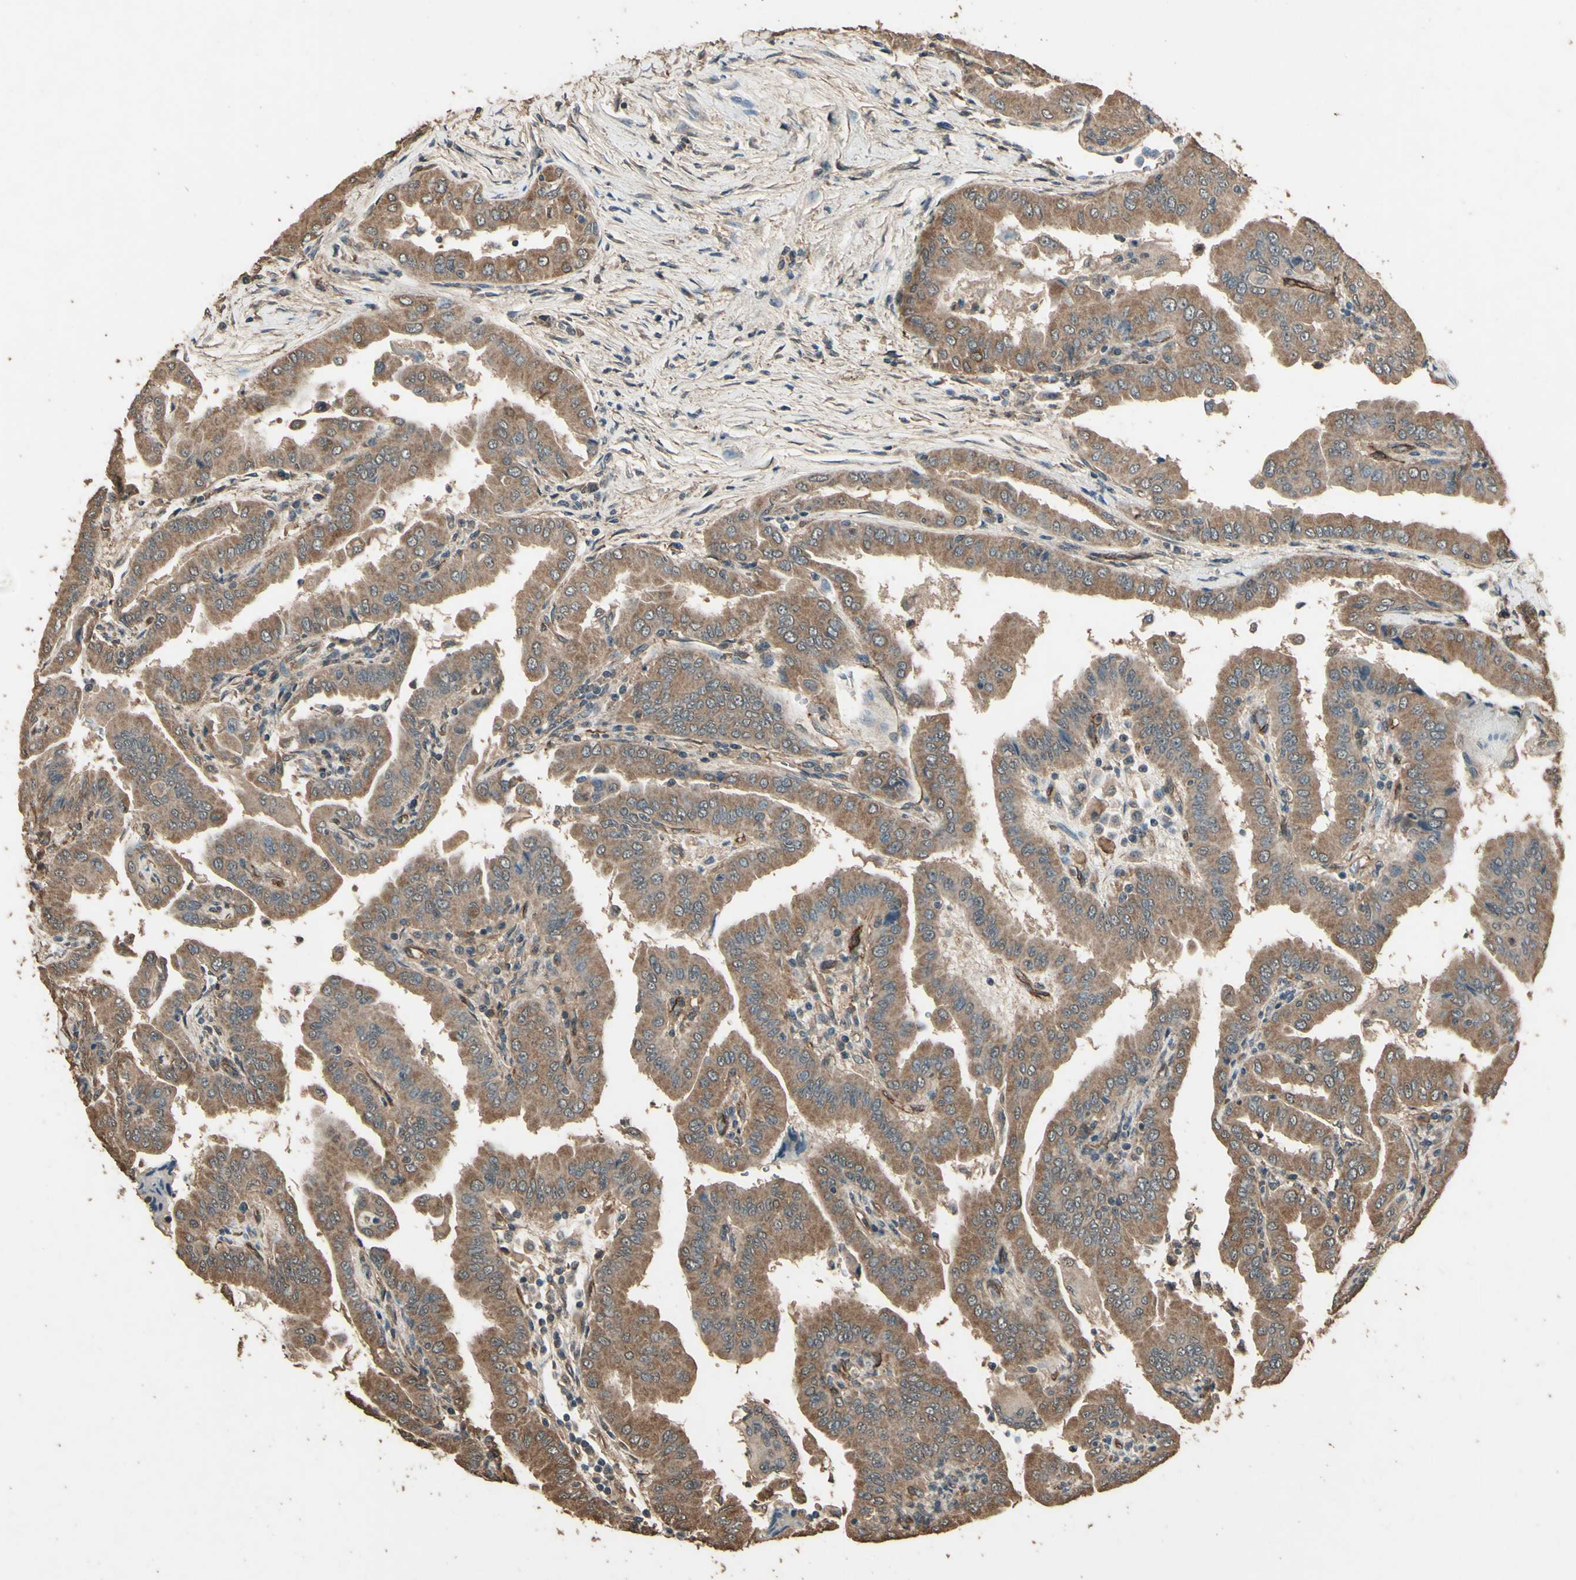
{"staining": {"intensity": "moderate", "quantity": ">75%", "location": "cytoplasmic/membranous"}, "tissue": "thyroid cancer", "cell_type": "Tumor cells", "image_type": "cancer", "snomed": [{"axis": "morphology", "description": "Papillary adenocarcinoma, NOS"}, {"axis": "topography", "description": "Thyroid gland"}], "caption": "Papillary adenocarcinoma (thyroid) was stained to show a protein in brown. There is medium levels of moderate cytoplasmic/membranous expression in approximately >75% of tumor cells.", "gene": "TSPO", "patient": {"sex": "male", "age": 33}}